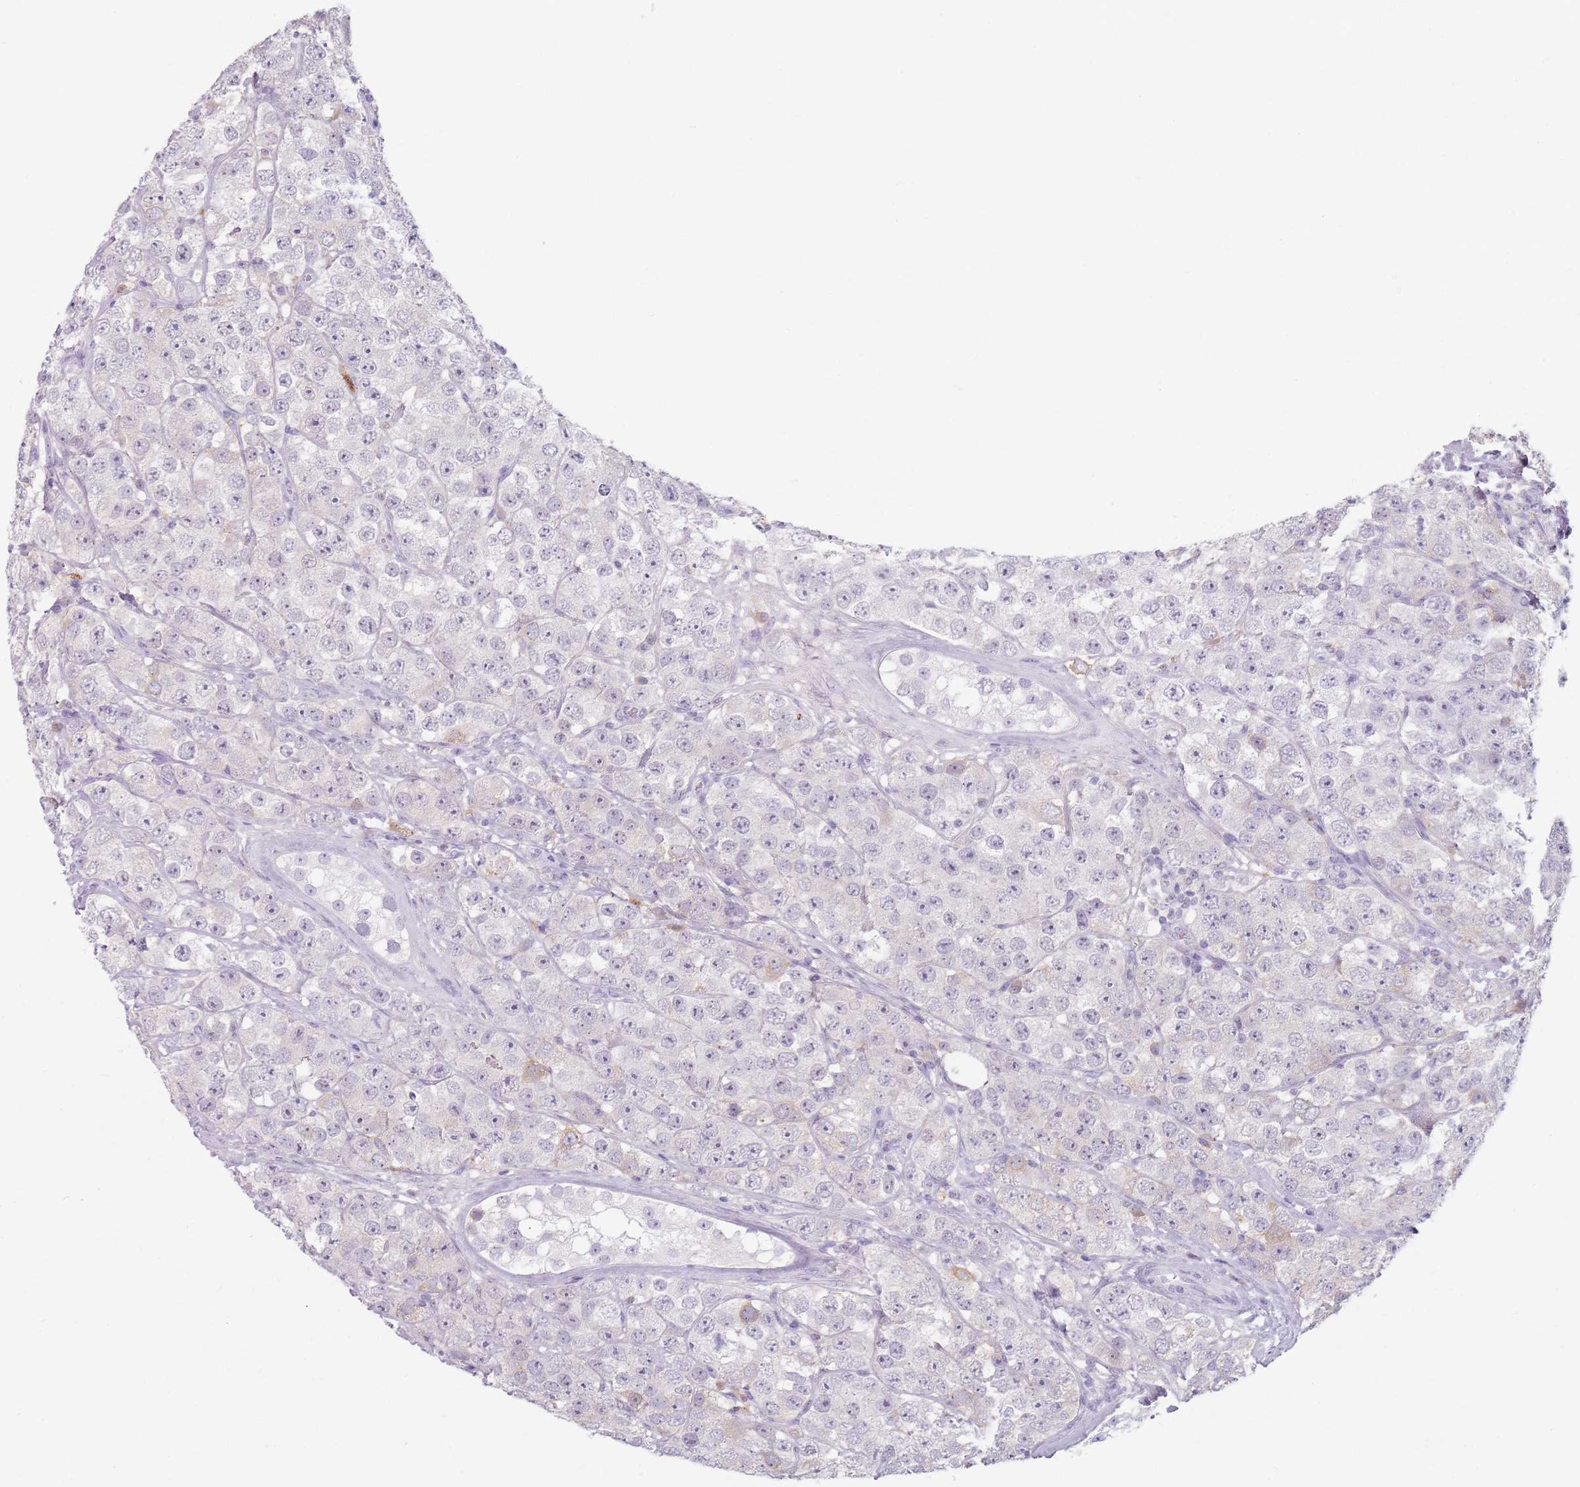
{"staining": {"intensity": "negative", "quantity": "none", "location": "none"}, "tissue": "testis cancer", "cell_type": "Tumor cells", "image_type": "cancer", "snomed": [{"axis": "morphology", "description": "Seminoma, NOS"}, {"axis": "topography", "description": "Testis"}], "caption": "DAB immunohistochemical staining of testis seminoma reveals no significant expression in tumor cells. The staining was performed using DAB (3,3'-diaminobenzidine) to visualize the protein expression in brown, while the nuclei were stained in blue with hematoxylin (Magnification: 20x).", "gene": "GDPGP1", "patient": {"sex": "male", "age": 28}}